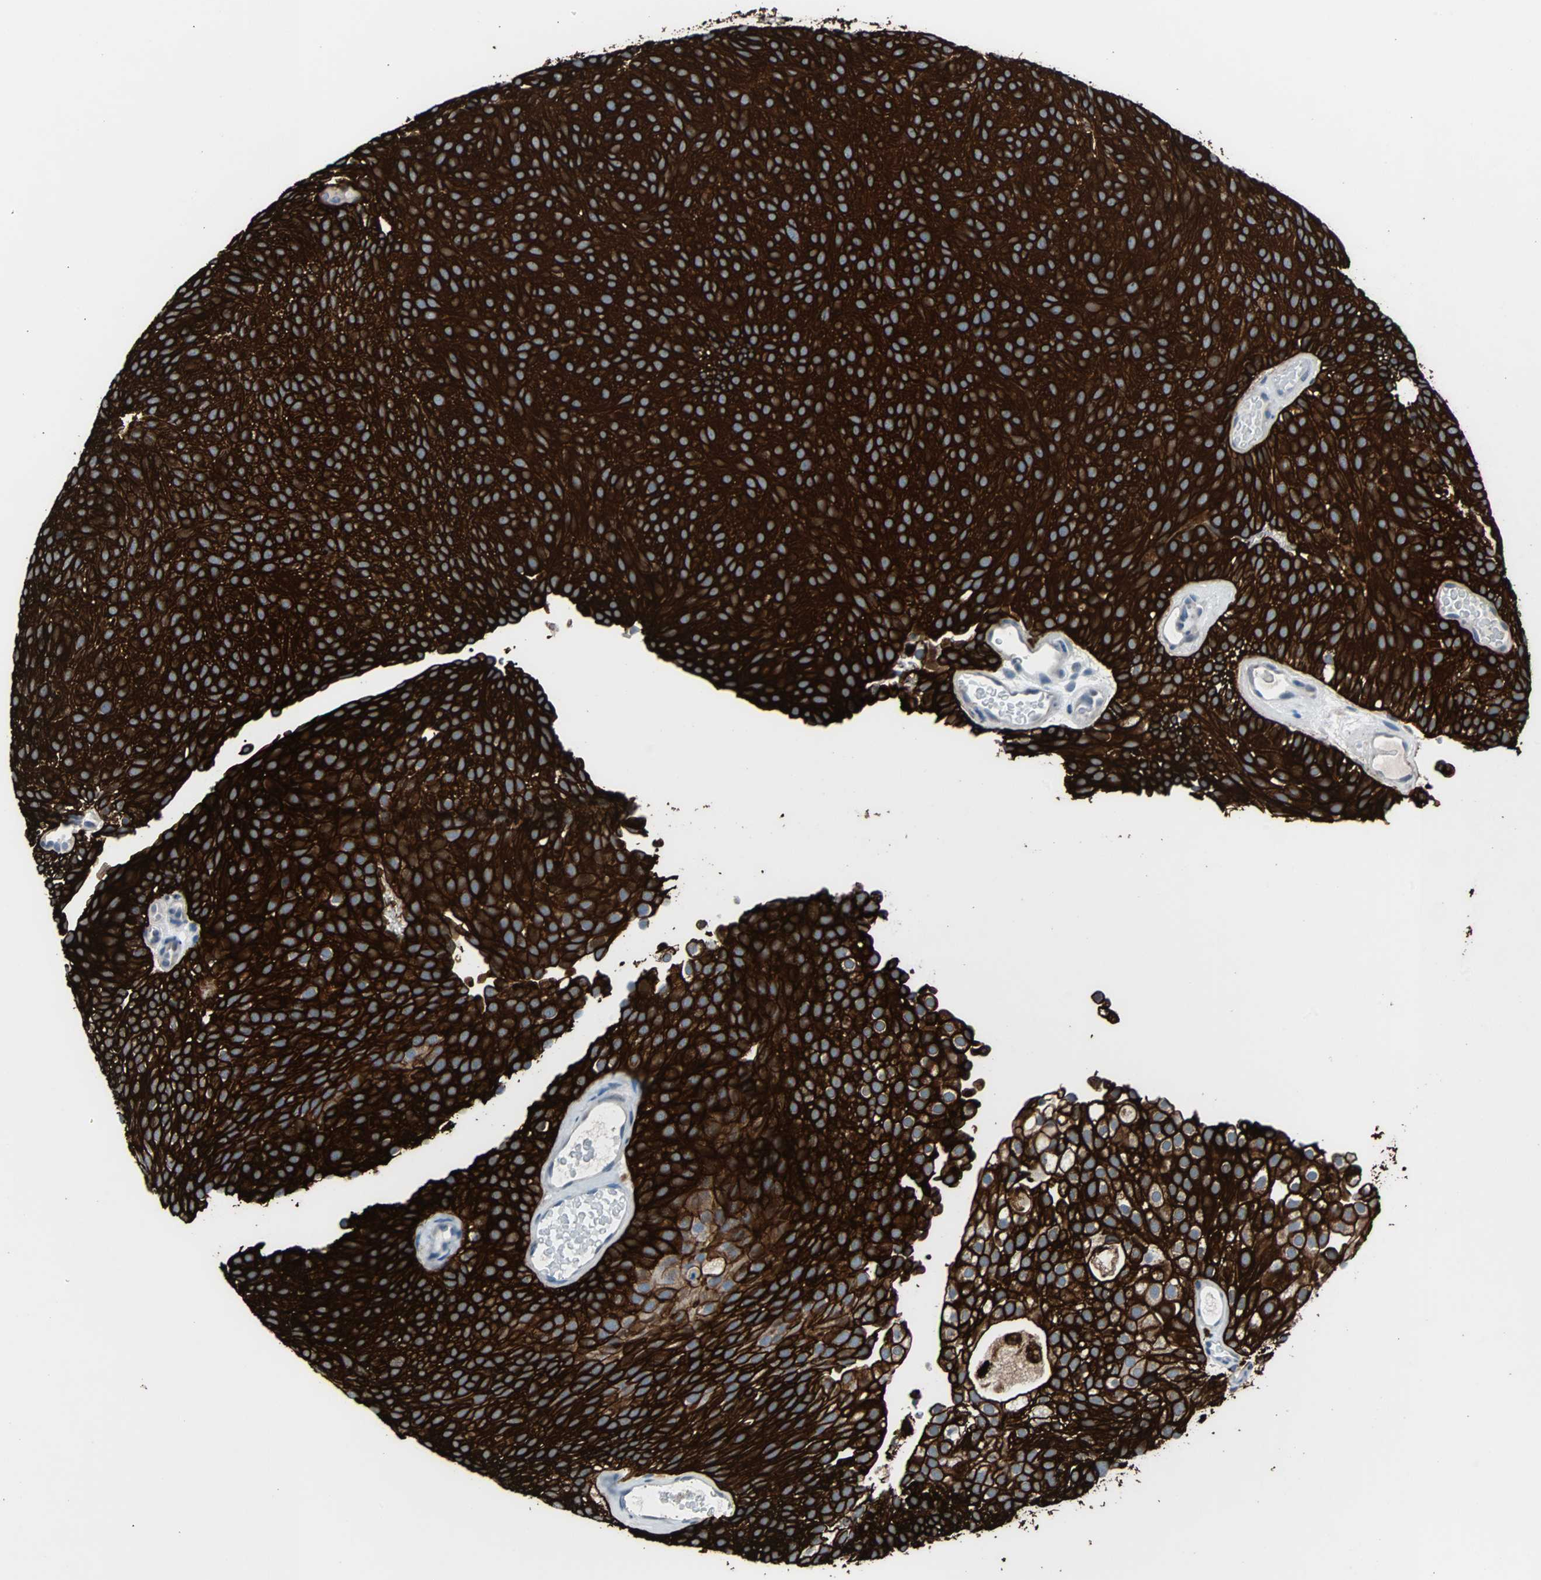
{"staining": {"intensity": "strong", "quantity": ">75%", "location": "cytoplasmic/membranous"}, "tissue": "urothelial cancer", "cell_type": "Tumor cells", "image_type": "cancer", "snomed": [{"axis": "morphology", "description": "Urothelial carcinoma, Low grade"}, {"axis": "topography", "description": "Urinary bladder"}], "caption": "Immunohistochemistry (DAB) staining of low-grade urothelial carcinoma displays strong cytoplasmic/membranous protein expression in approximately >75% of tumor cells.", "gene": "KRT7", "patient": {"sex": "male", "age": 78}}